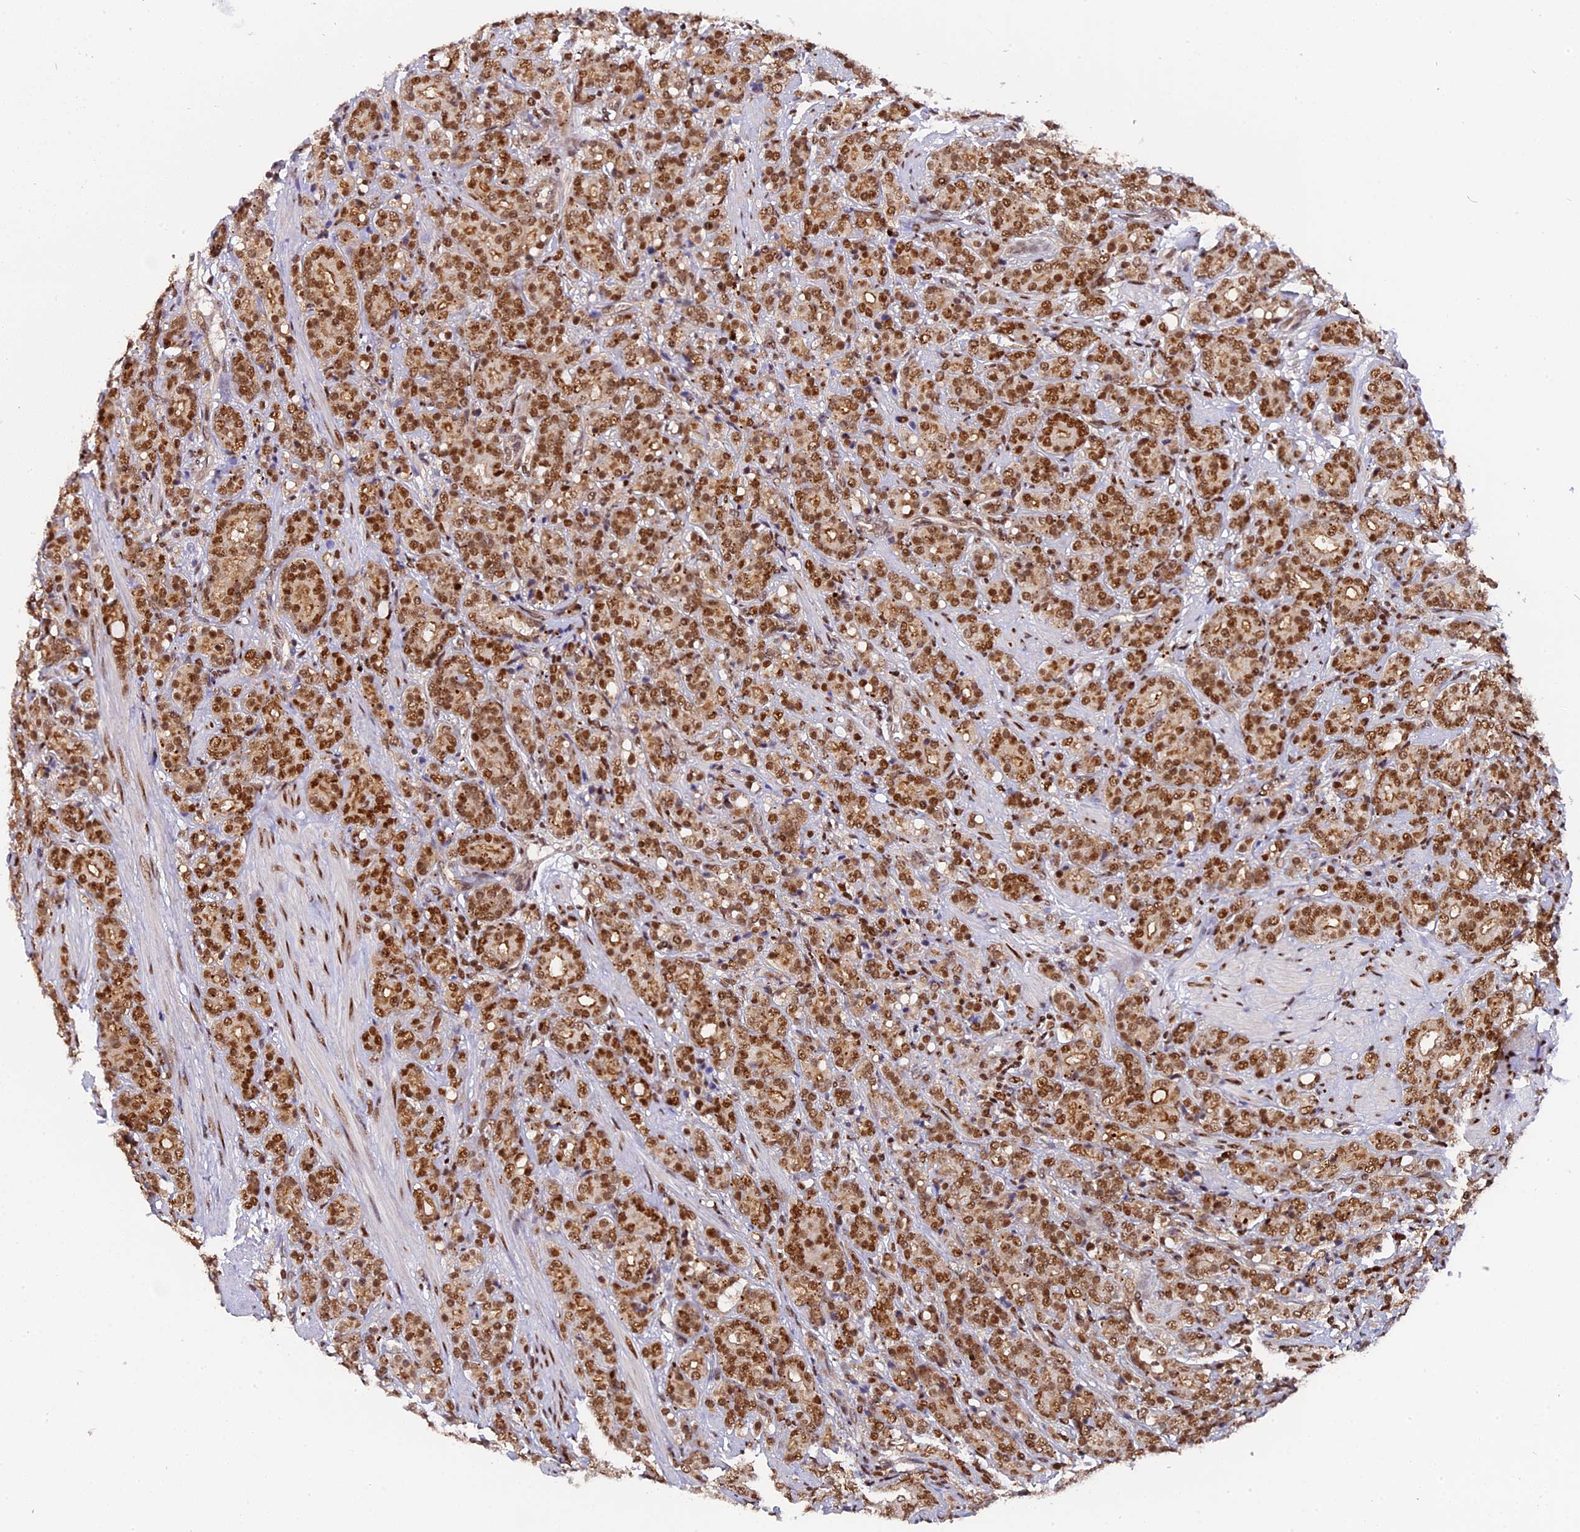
{"staining": {"intensity": "moderate", "quantity": ">75%", "location": "nuclear"}, "tissue": "prostate cancer", "cell_type": "Tumor cells", "image_type": "cancer", "snomed": [{"axis": "morphology", "description": "Adenocarcinoma, High grade"}, {"axis": "topography", "description": "Prostate"}], "caption": "Brown immunohistochemical staining in prostate cancer demonstrates moderate nuclear staining in approximately >75% of tumor cells.", "gene": "RAMAC", "patient": {"sex": "male", "age": 62}}